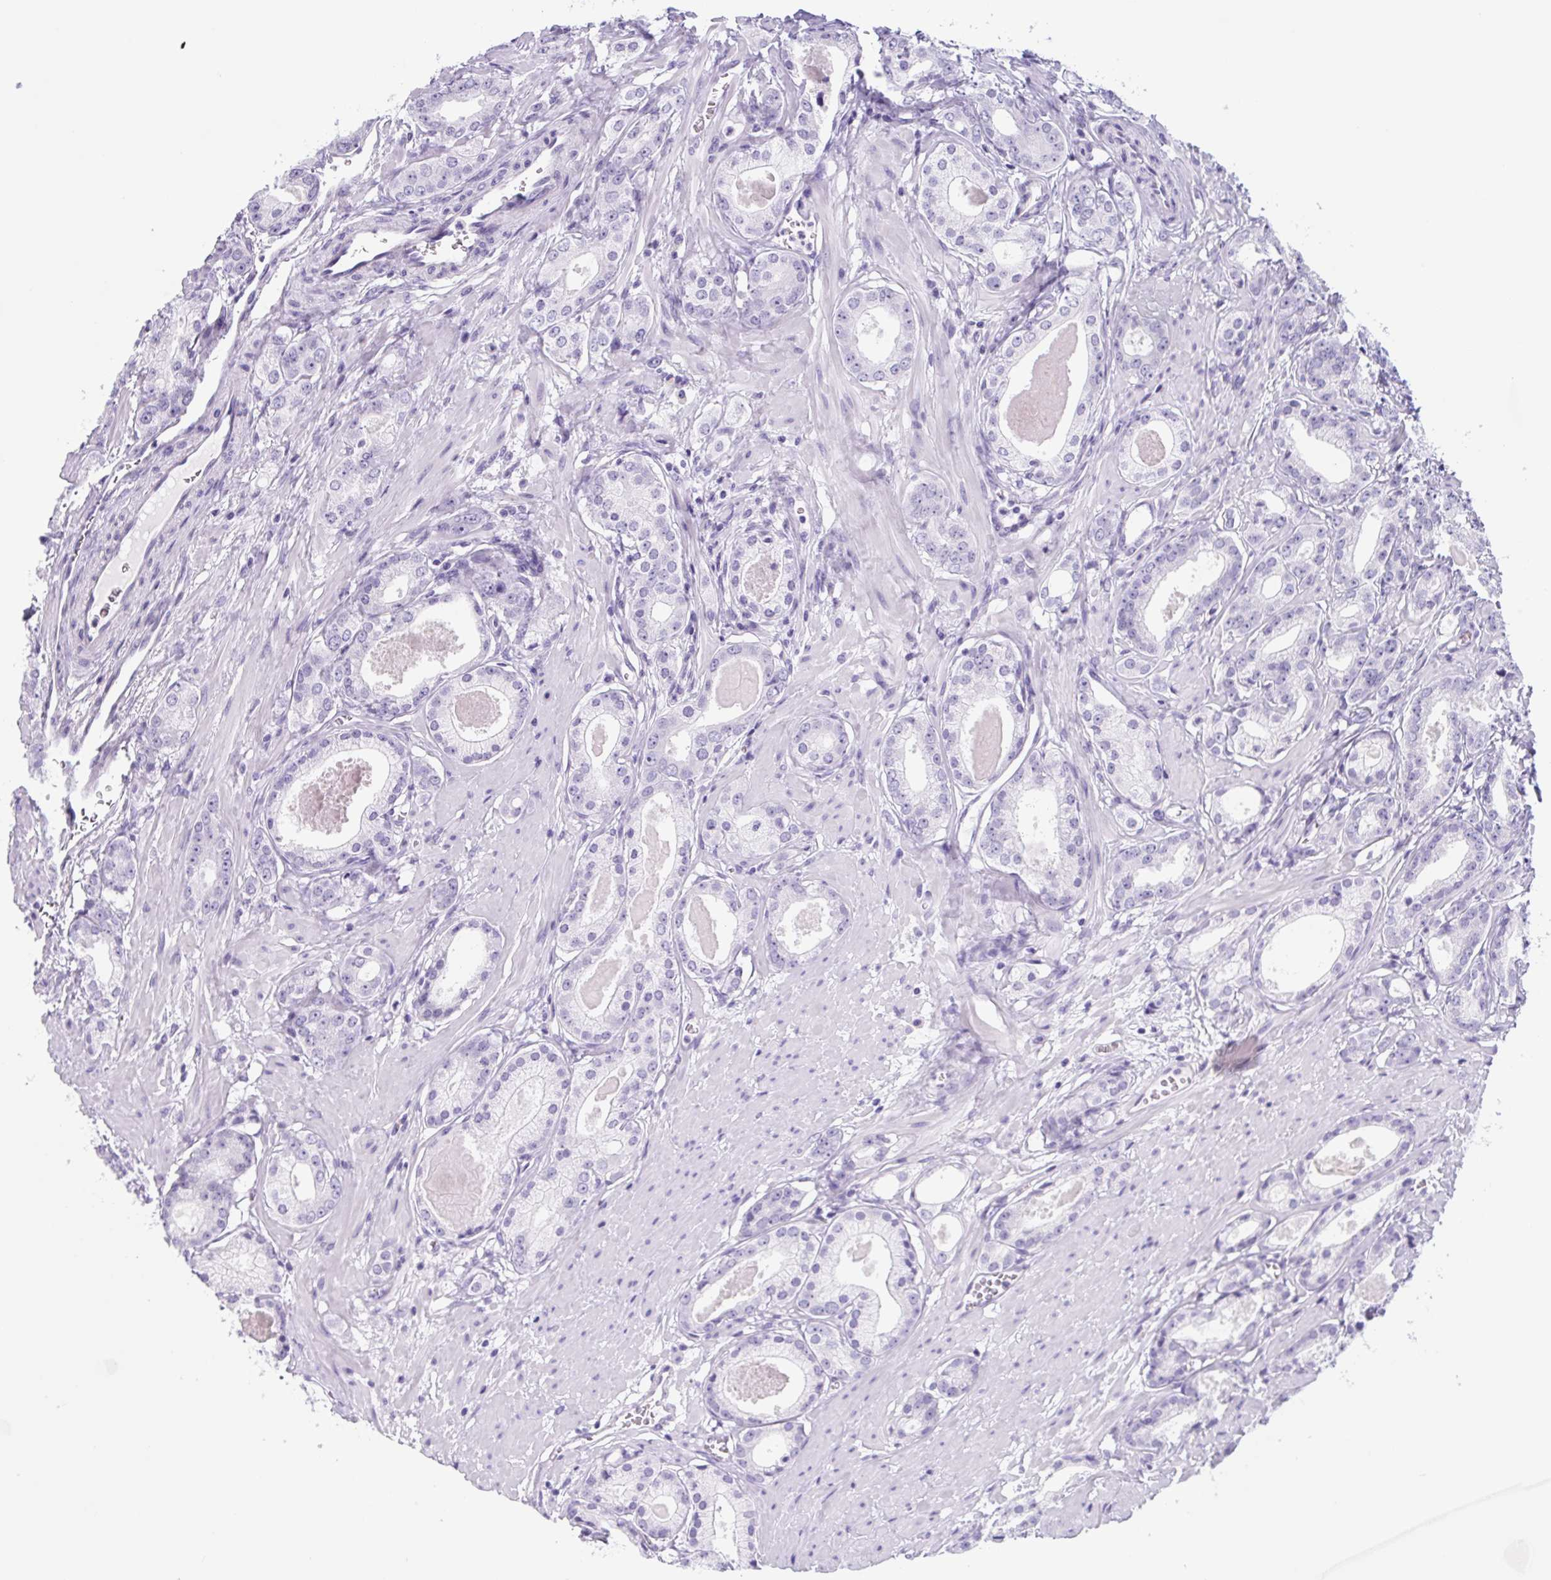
{"staining": {"intensity": "negative", "quantity": "none", "location": "none"}, "tissue": "prostate cancer", "cell_type": "Tumor cells", "image_type": "cancer", "snomed": [{"axis": "morphology", "description": "Adenocarcinoma, NOS"}, {"axis": "morphology", "description": "Adenocarcinoma, Low grade"}, {"axis": "topography", "description": "Prostate"}], "caption": "Tumor cells are negative for protein expression in human prostate cancer.", "gene": "CYP21A2", "patient": {"sex": "male", "age": 64}}